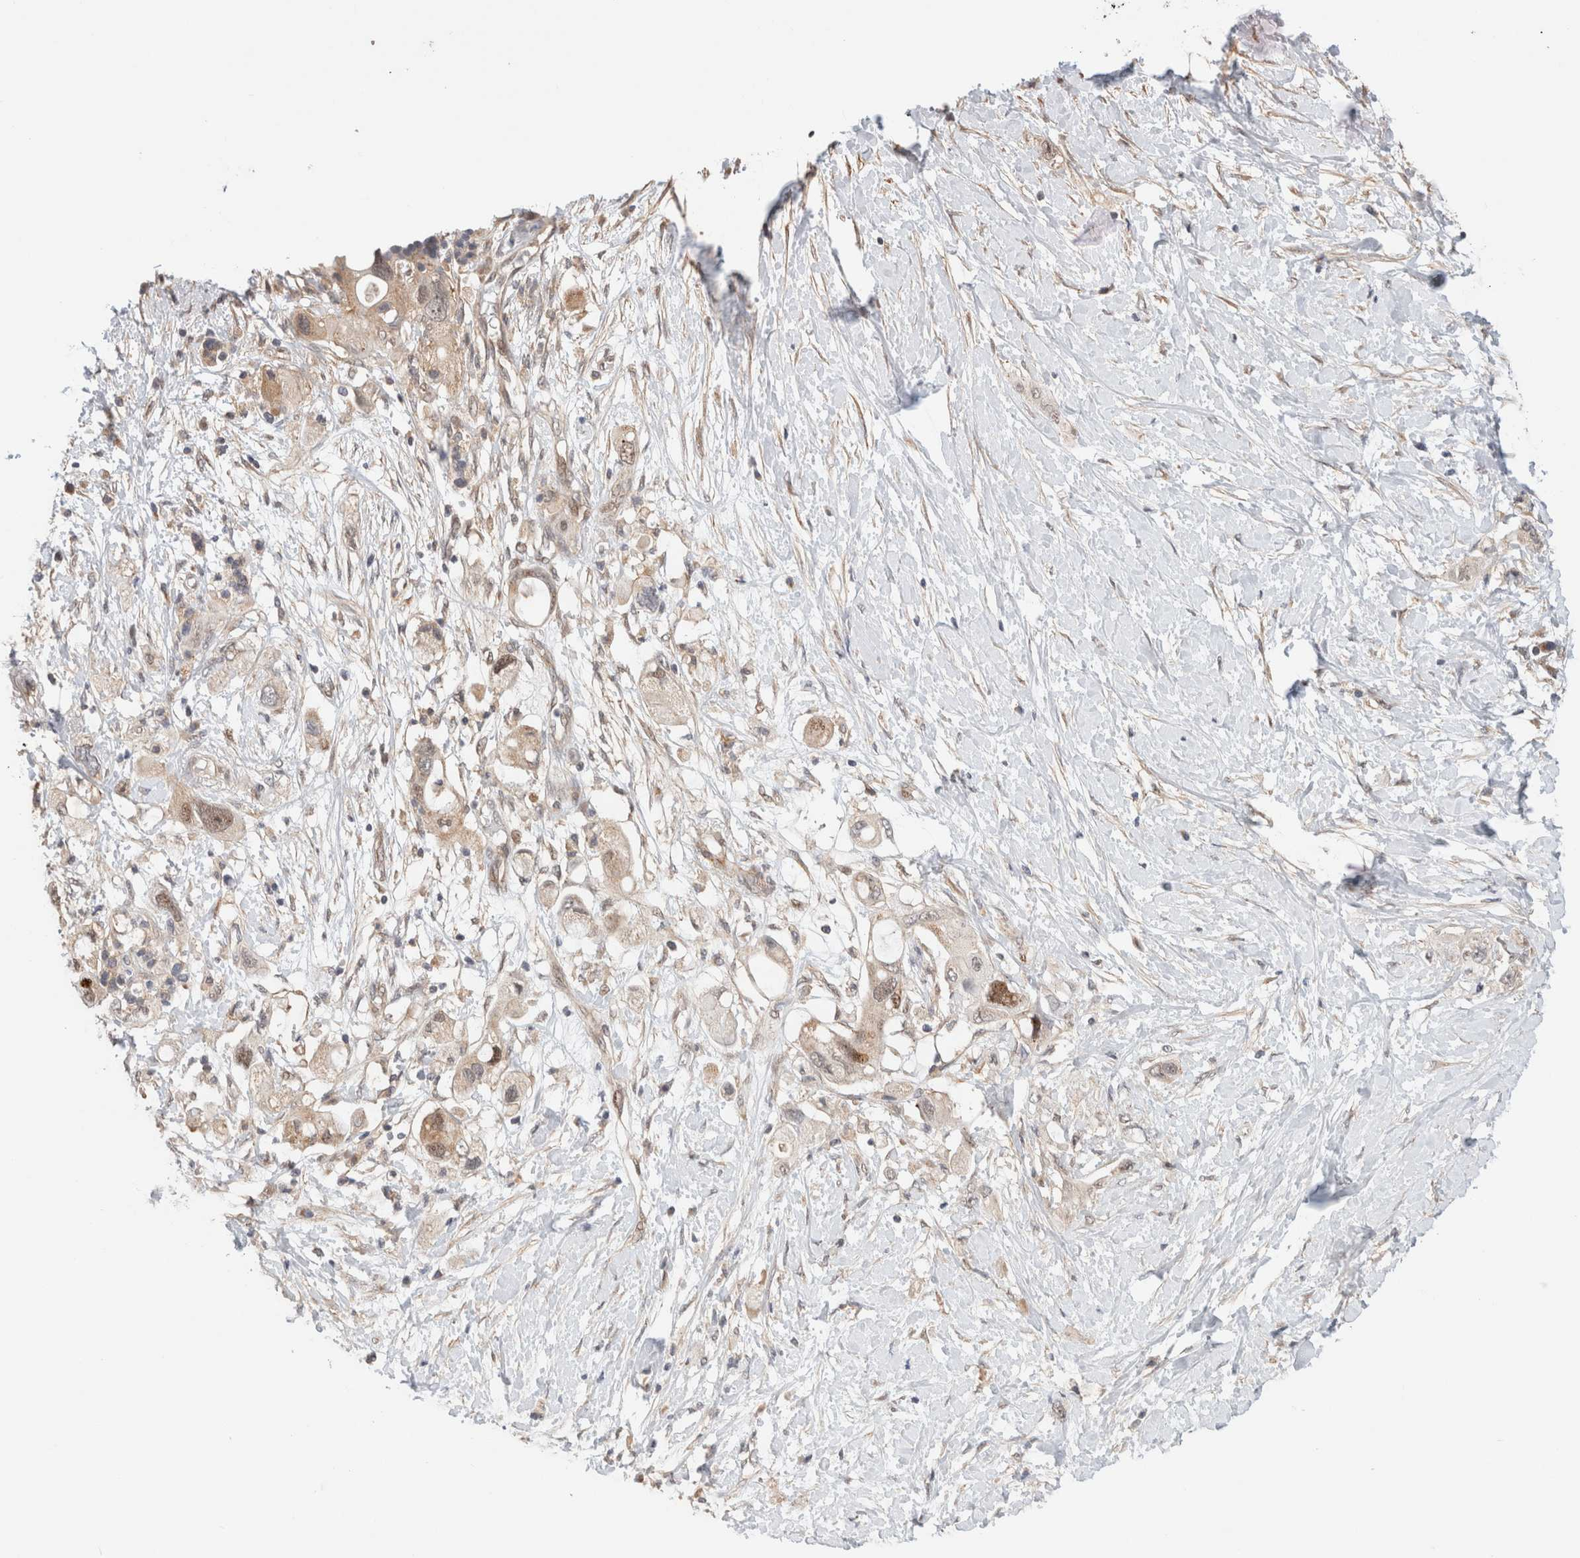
{"staining": {"intensity": "weak", "quantity": ">75%", "location": "cytoplasmic/membranous,nuclear"}, "tissue": "pancreatic cancer", "cell_type": "Tumor cells", "image_type": "cancer", "snomed": [{"axis": "morphology", "description": "Adenocarcinoma, NOS"}, {"axis": "topography", "description": "Pancreas"}], "caption": "Human pancreatic cancer stained with a brown dye displays weak cytoplasmic/membranous and nuclear positive expression in approximately >75% of tumor cells.", "gene": "ID3", "patient": {"sex": "female", "age": 56}}